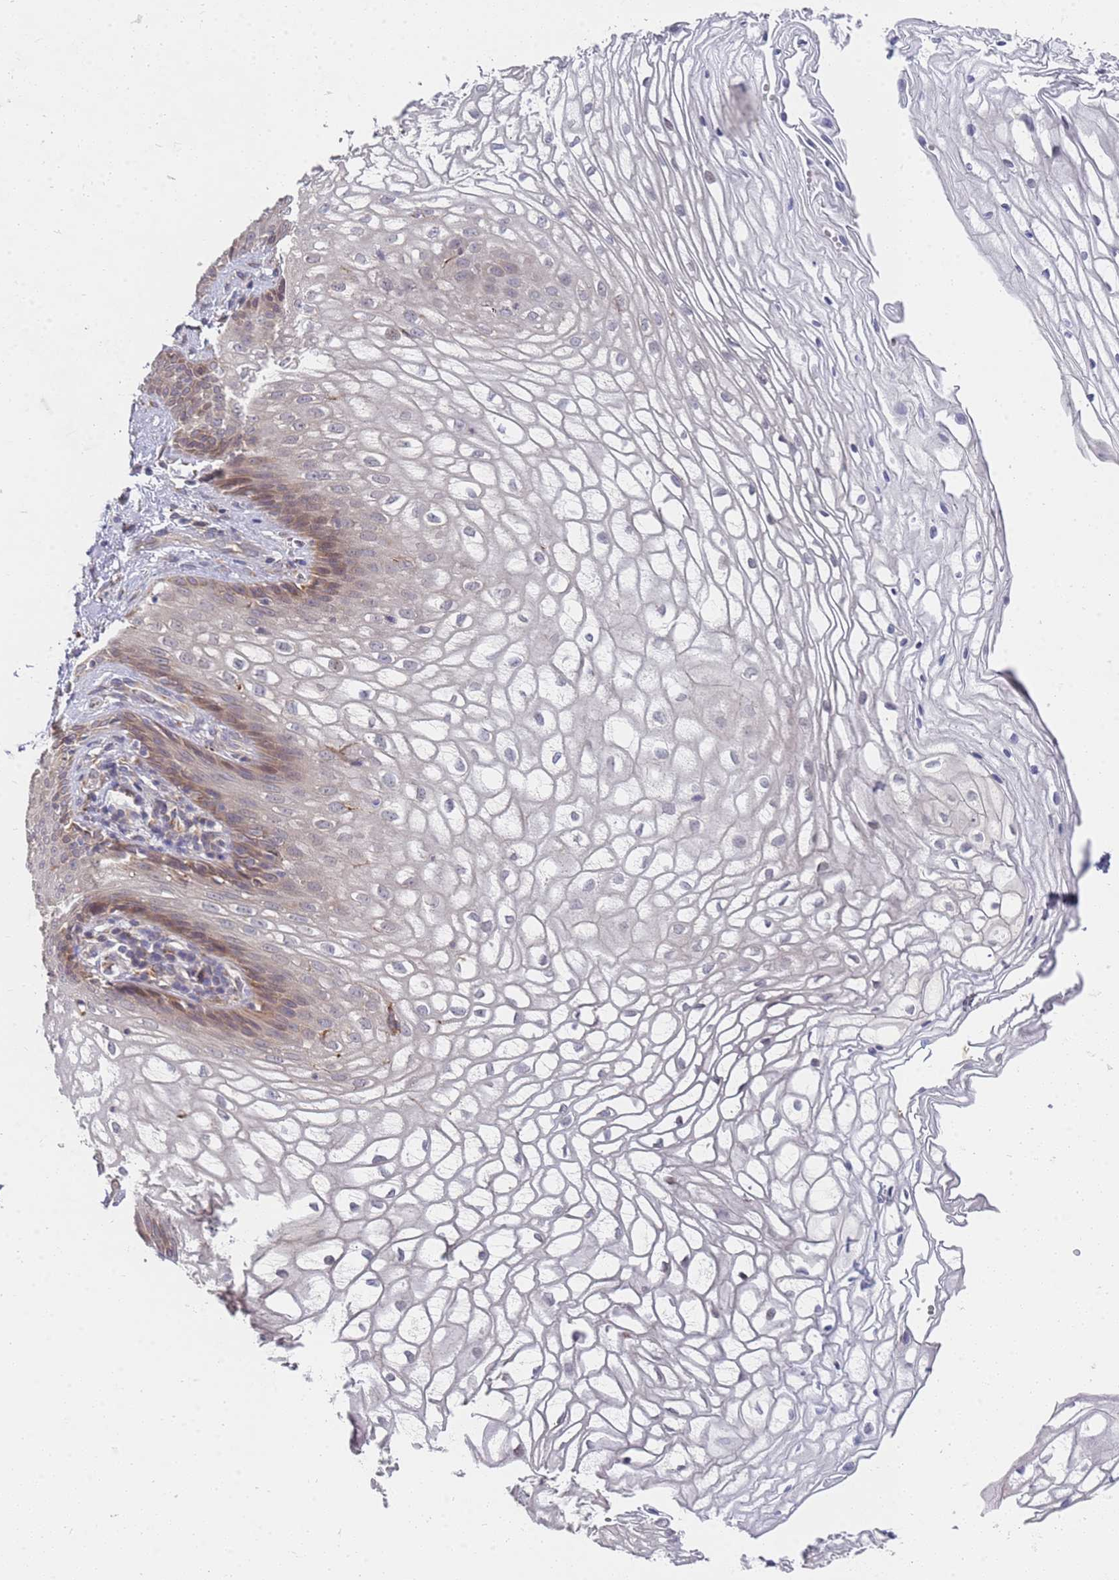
{"staining": {"intensity": "moderate", "quantity": "<25%", "location": "cytoplasmic/membranous"}, "tissue": "vagina", "cell_type": "Squamous epithelial cells", "image_type": "normal", "snomed": [{"axis": "morphology", "description": "Normal tissue, NOS"}, {"axis": "topography", "description": "Vagina"}], "caption": "Immunohistochemistry histopathology image of benign vagina: vagina stained using IHC reveals low levels of moderate protein expression localized specifically in the cytoplasmic/membranous of squamous epithelial cells, appearing as a cytoplasmic/membranous brown color.", "gene": "VRK2", "patient": {"sex": "female", "age": 34}}